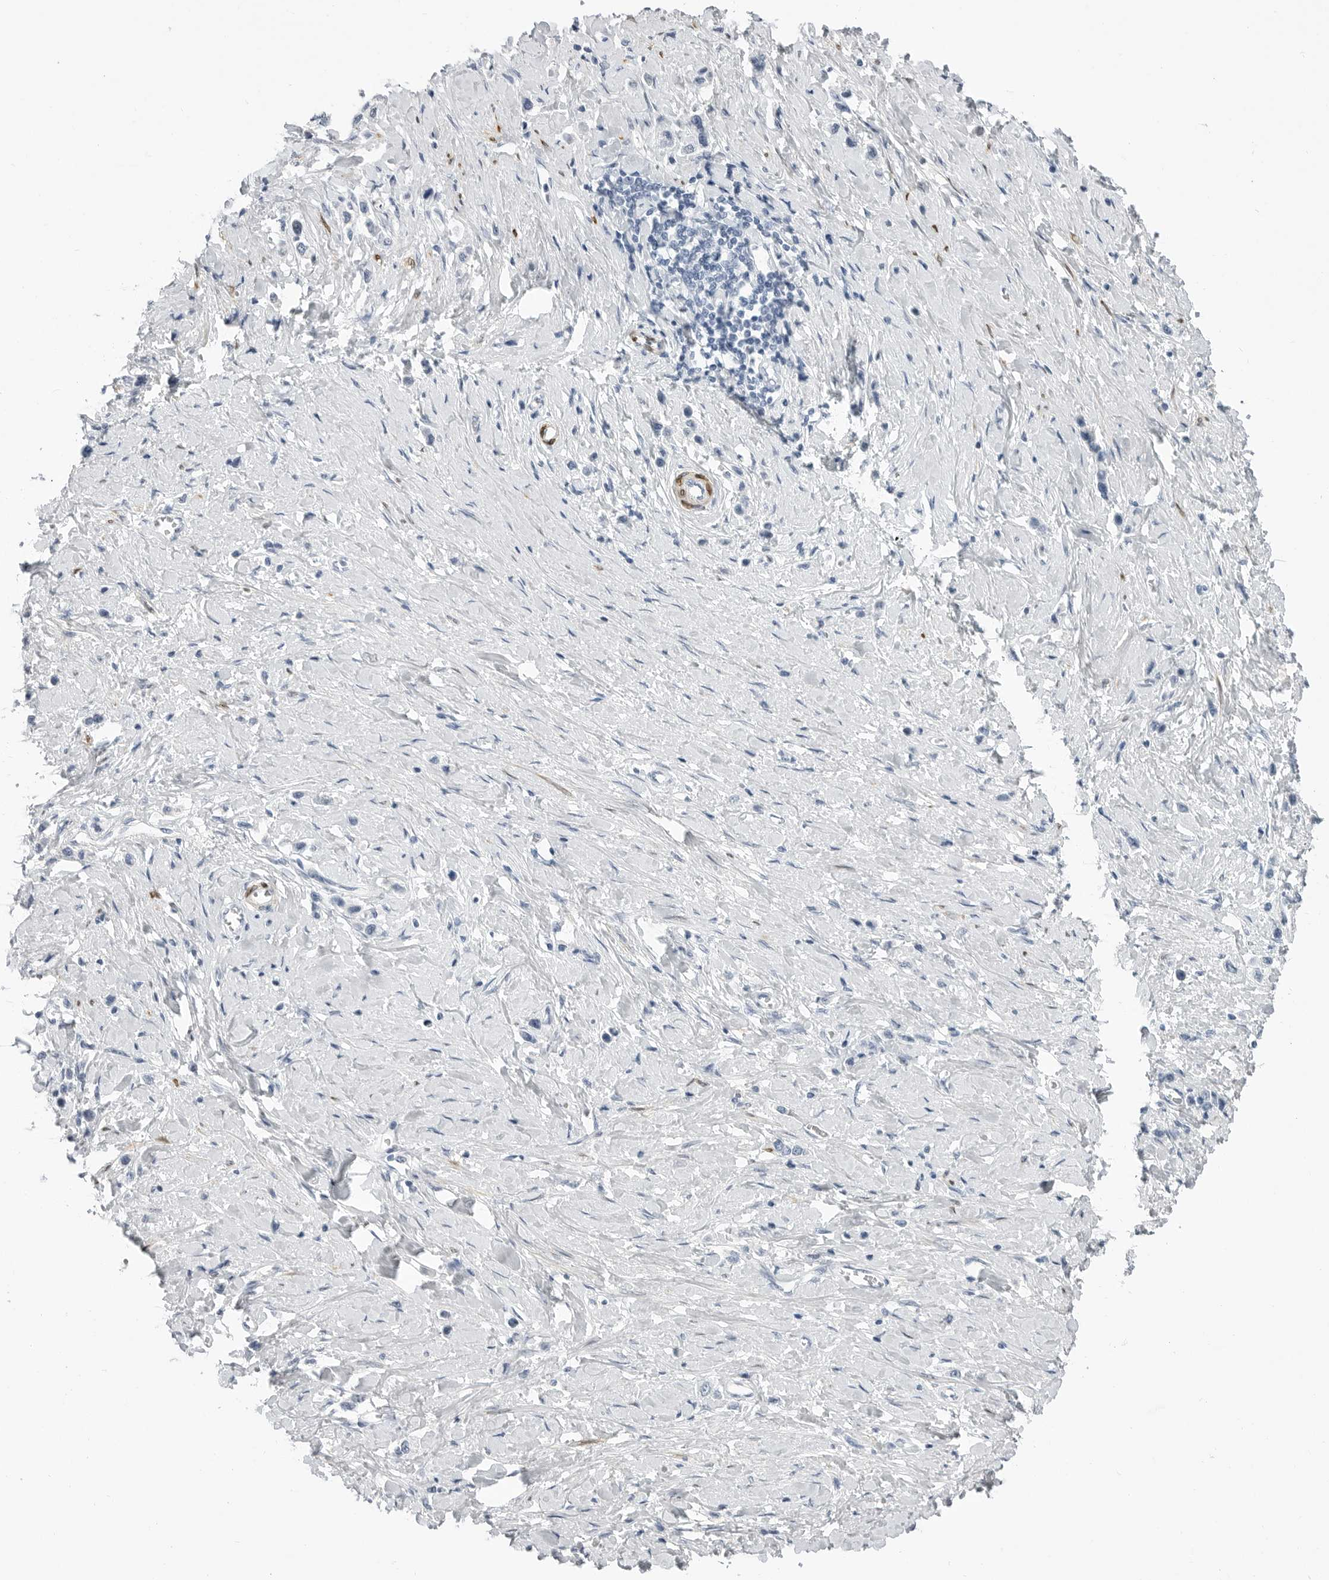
{"staining": {"intensity": "negative", "quantity": "none", "location": "none"}, "tissue": "stomach cancer", "cell_type": "Tumor cells", "image_type": "cancer", "snomed": [{"axis": "morphology", "description": "Adenocarcinoma, NOS"}, {"axis": "topography", "description": "Stomach"}], "caption": "Tumor cells are negative for protein expression in human stomach cancer. (DAB (3,3'-diaminobenzidine) IHC, high magnification).", "gene": "PLN", "patient": {"sex": "female", "age": 65}}